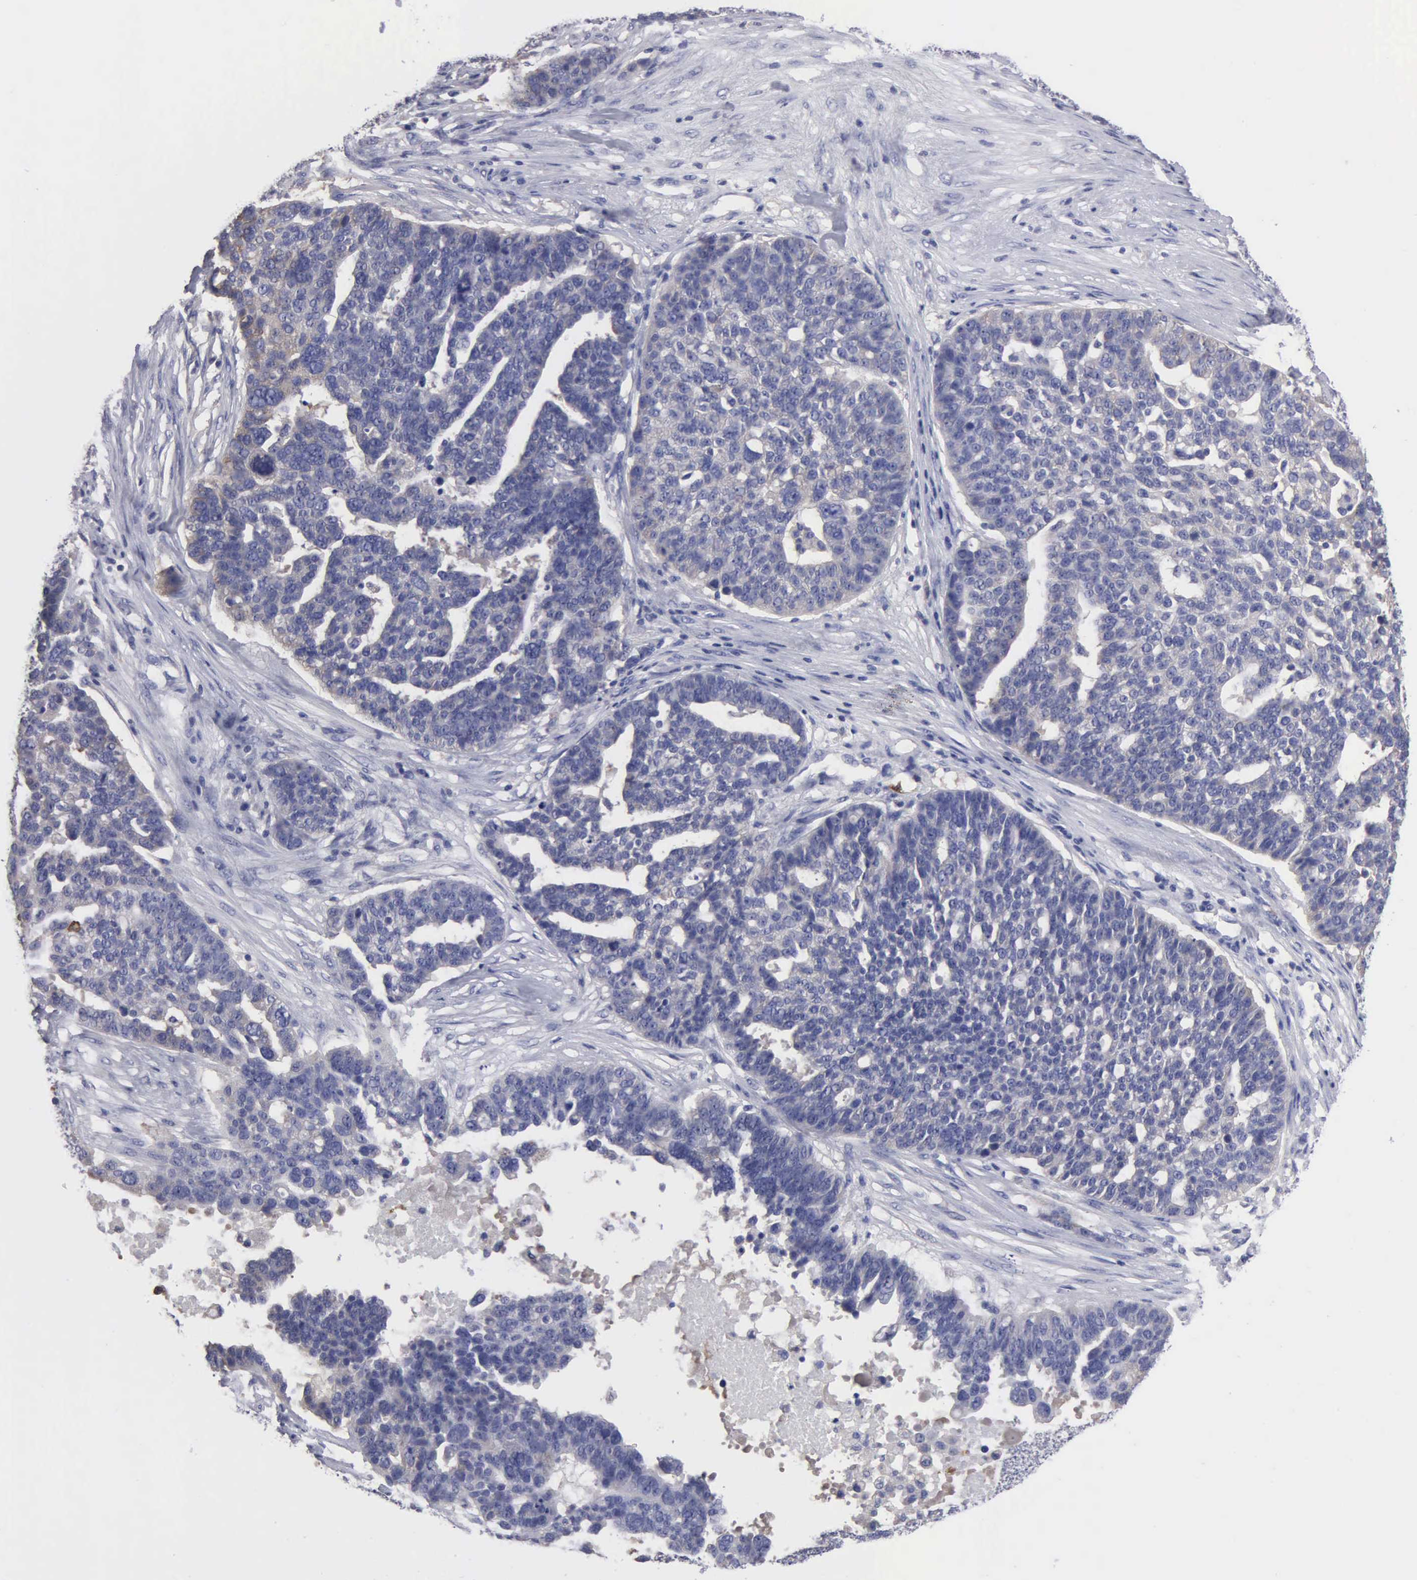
{"staining": {"intensity": "weak", "quantity": "<25%", "location": "cytoplasmic/membranous"}, "tissue": "ovarian cancer", "cell_type": "Tumor cells", "image_type": "cancer", "snomed": [{"axis": "morphology", "description": "Cystadenocarcinoma, serous, NOS"}, {"axis": "topography", "description": "Ovary"}], "caption": "There is no significant staining in tumor cells of ovarian serous cystadenocarcinoma.", "gene": "G6PD", "patient": {"sex": "female", "age": 59}}